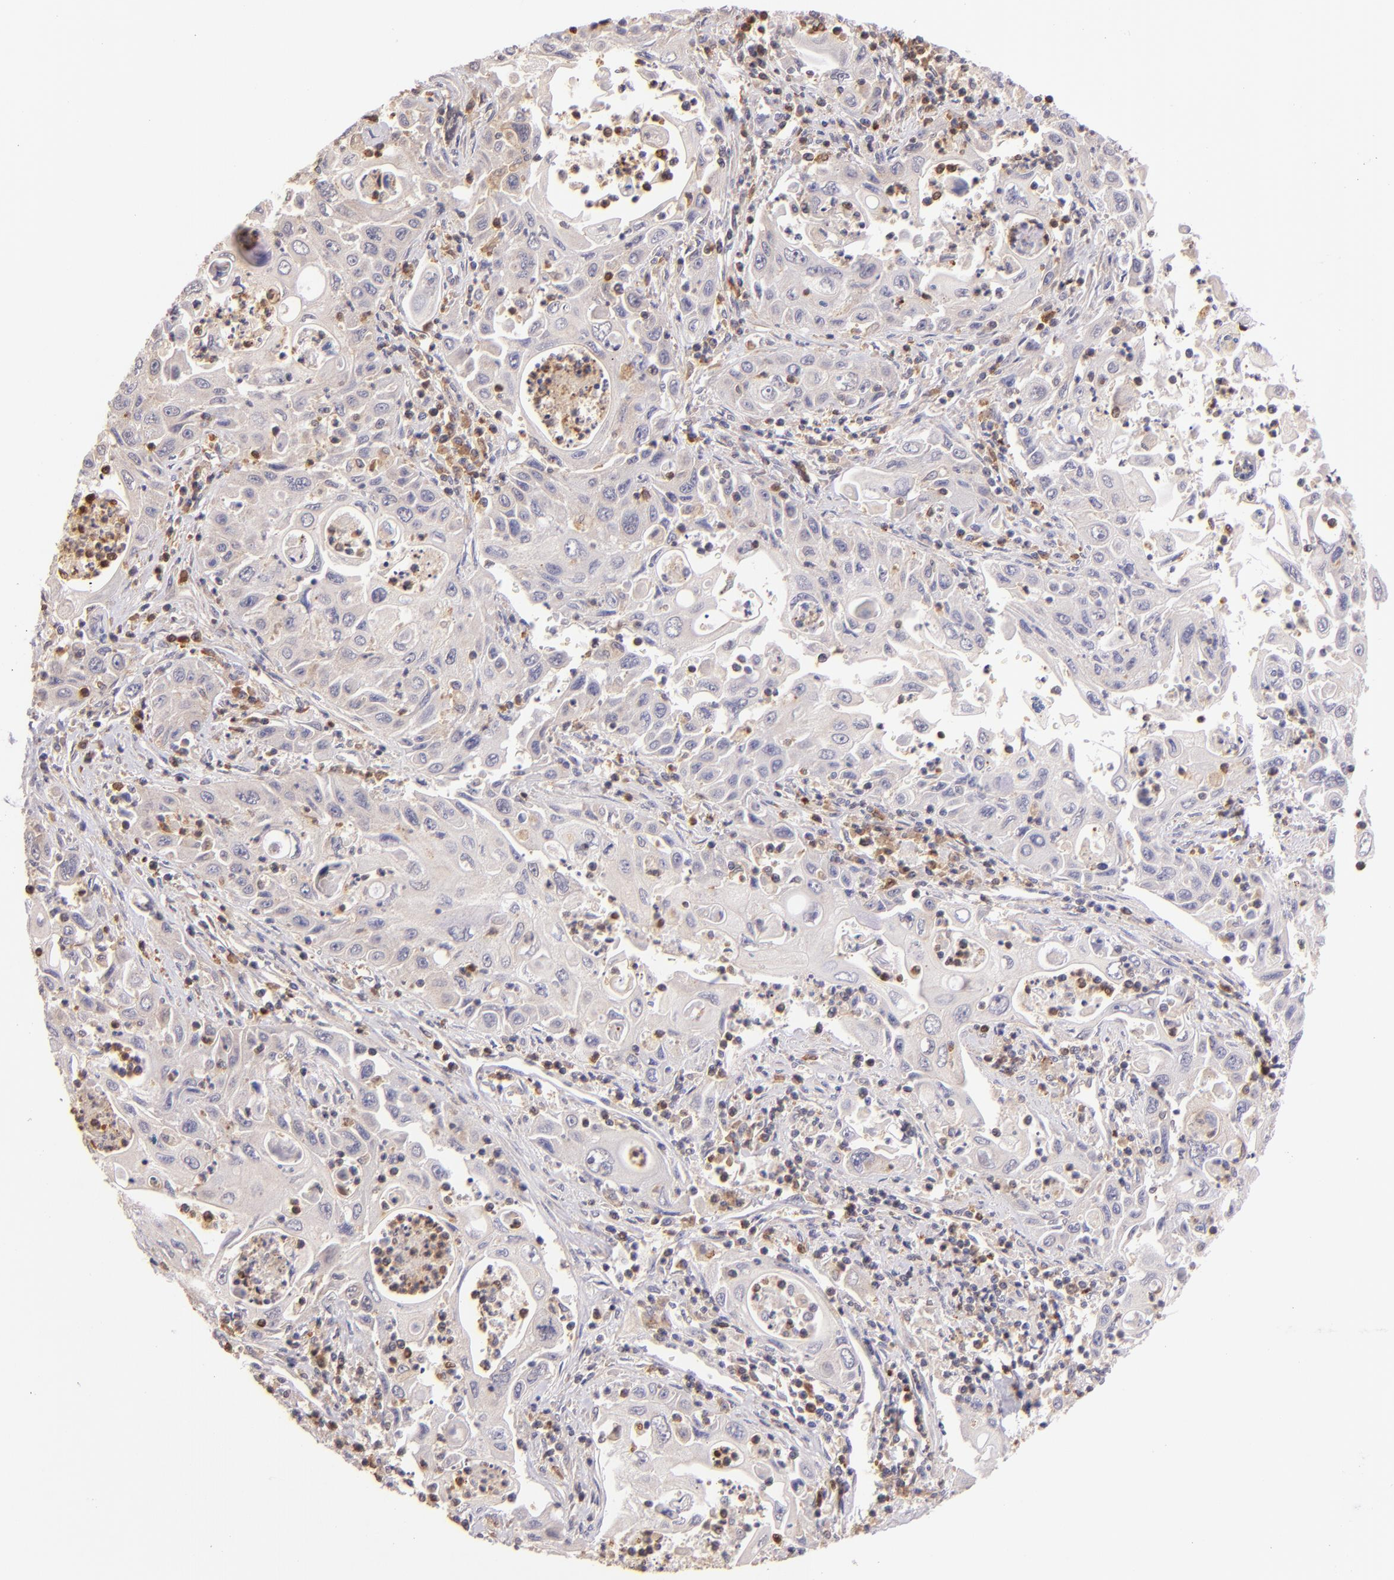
{"staining": {"intensity": "weak", "quantity": "25%-75%", "location": "cytoplasmic/membranous"}, "tissue": "pancreatic cancer", "cell_type": "Tumor cells", "image_type": "cancer", "snomed": [{"axis": "morphology", "description": "Adenocarcinoma, NOS"}, {"axis": "topography", "description": "Pancreas"}], "caption": "A histopathology image showing weak cytoplasmic/membranous positivity in about 25%-75% of tumor cells in pancreatic adenocarcinoma, as visualized by brown immunohistochemical staining.", "gene": "BTK", "patient": {"sex": "male", "age": 70}}